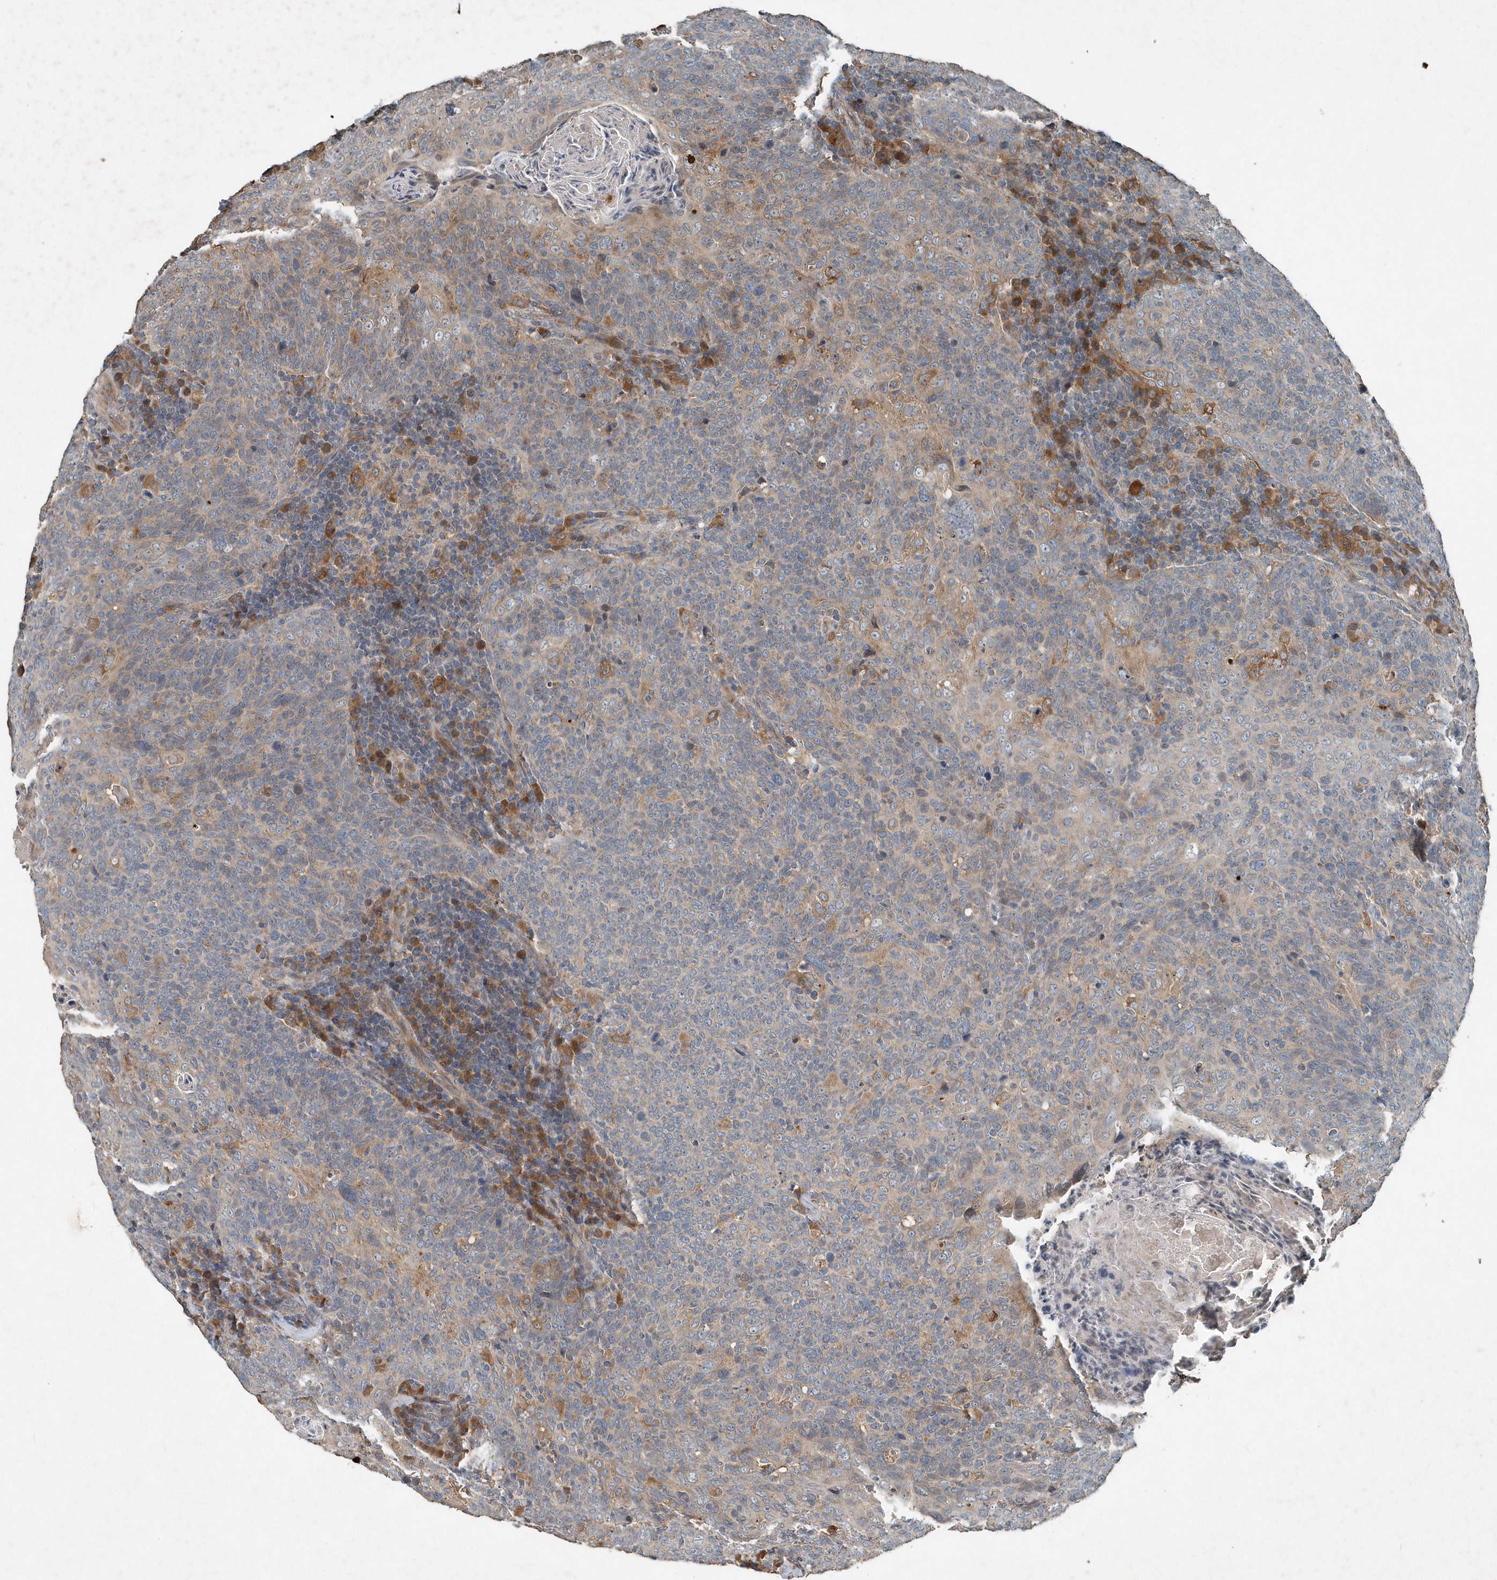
{"staining": {"intensity": "weak", "quantity": "25%-75%", "location": "cytoplasmic/membranous"}, "tissue": "head and neck cancer", "cell_type": "Tumor cells", "image_type": "cancer", "snomed": [{"axis": "morphology", "description": "Squamous cell carcinoma, NOS"}, {"axis": "morphology", "description": "Squamous cell carcinoma, metastatic, NOS"}, {"axis": "topography", "description": "Lymph node"}, {"axis": "topography", "description": "Head-Neck"}], "caption": "IHC of head and neck metastatic squamous cell carcinoma reveals low levels of weak cytoplasmic/membranous staining in approximately 25%-75% of tumor cells.", "gene": "SCFD2", "patient": {"sex": "male", "age": 62}}